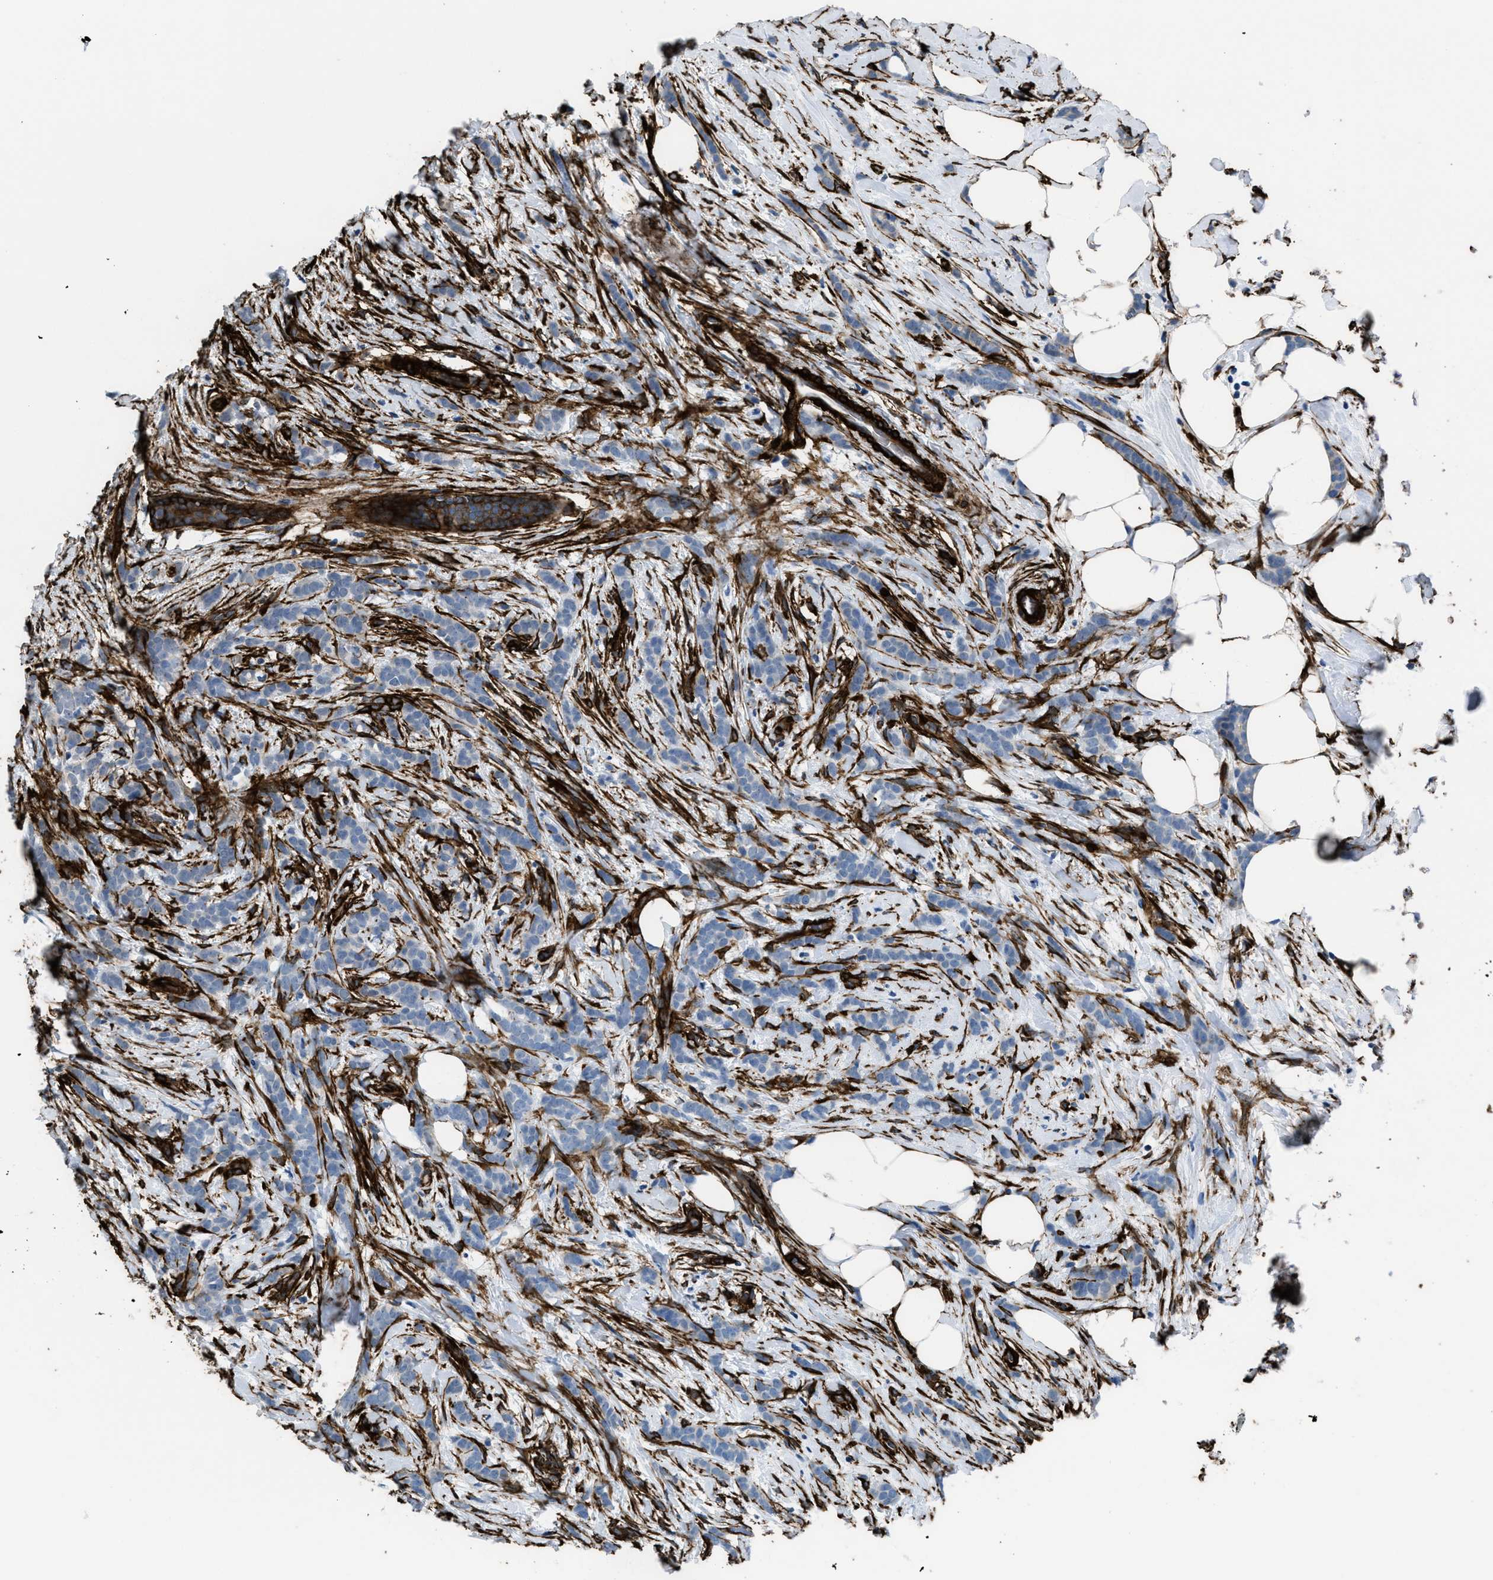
{"staining": {"intensity": "negative", "quantity": "none", "location": "none"}, "tissue": "breast cancer", "cell_type": "Tumor cells", "image_type": "cancer", "snomed": [{"axis": "morphology", "description": "Lobular carcinoma, in situ"}, {"axis": "morphology", "description": "Lobular carcinoma"}, {"axis": "topography", "description": "Breast"}], "caption": "A photomicrograph of breast cancer (lobular carcinoma in situ) stained for a protein reveals no brown staining in tumor cells.", "gene": "CALD1", "patient": {"sex": "female", "age": 41}}